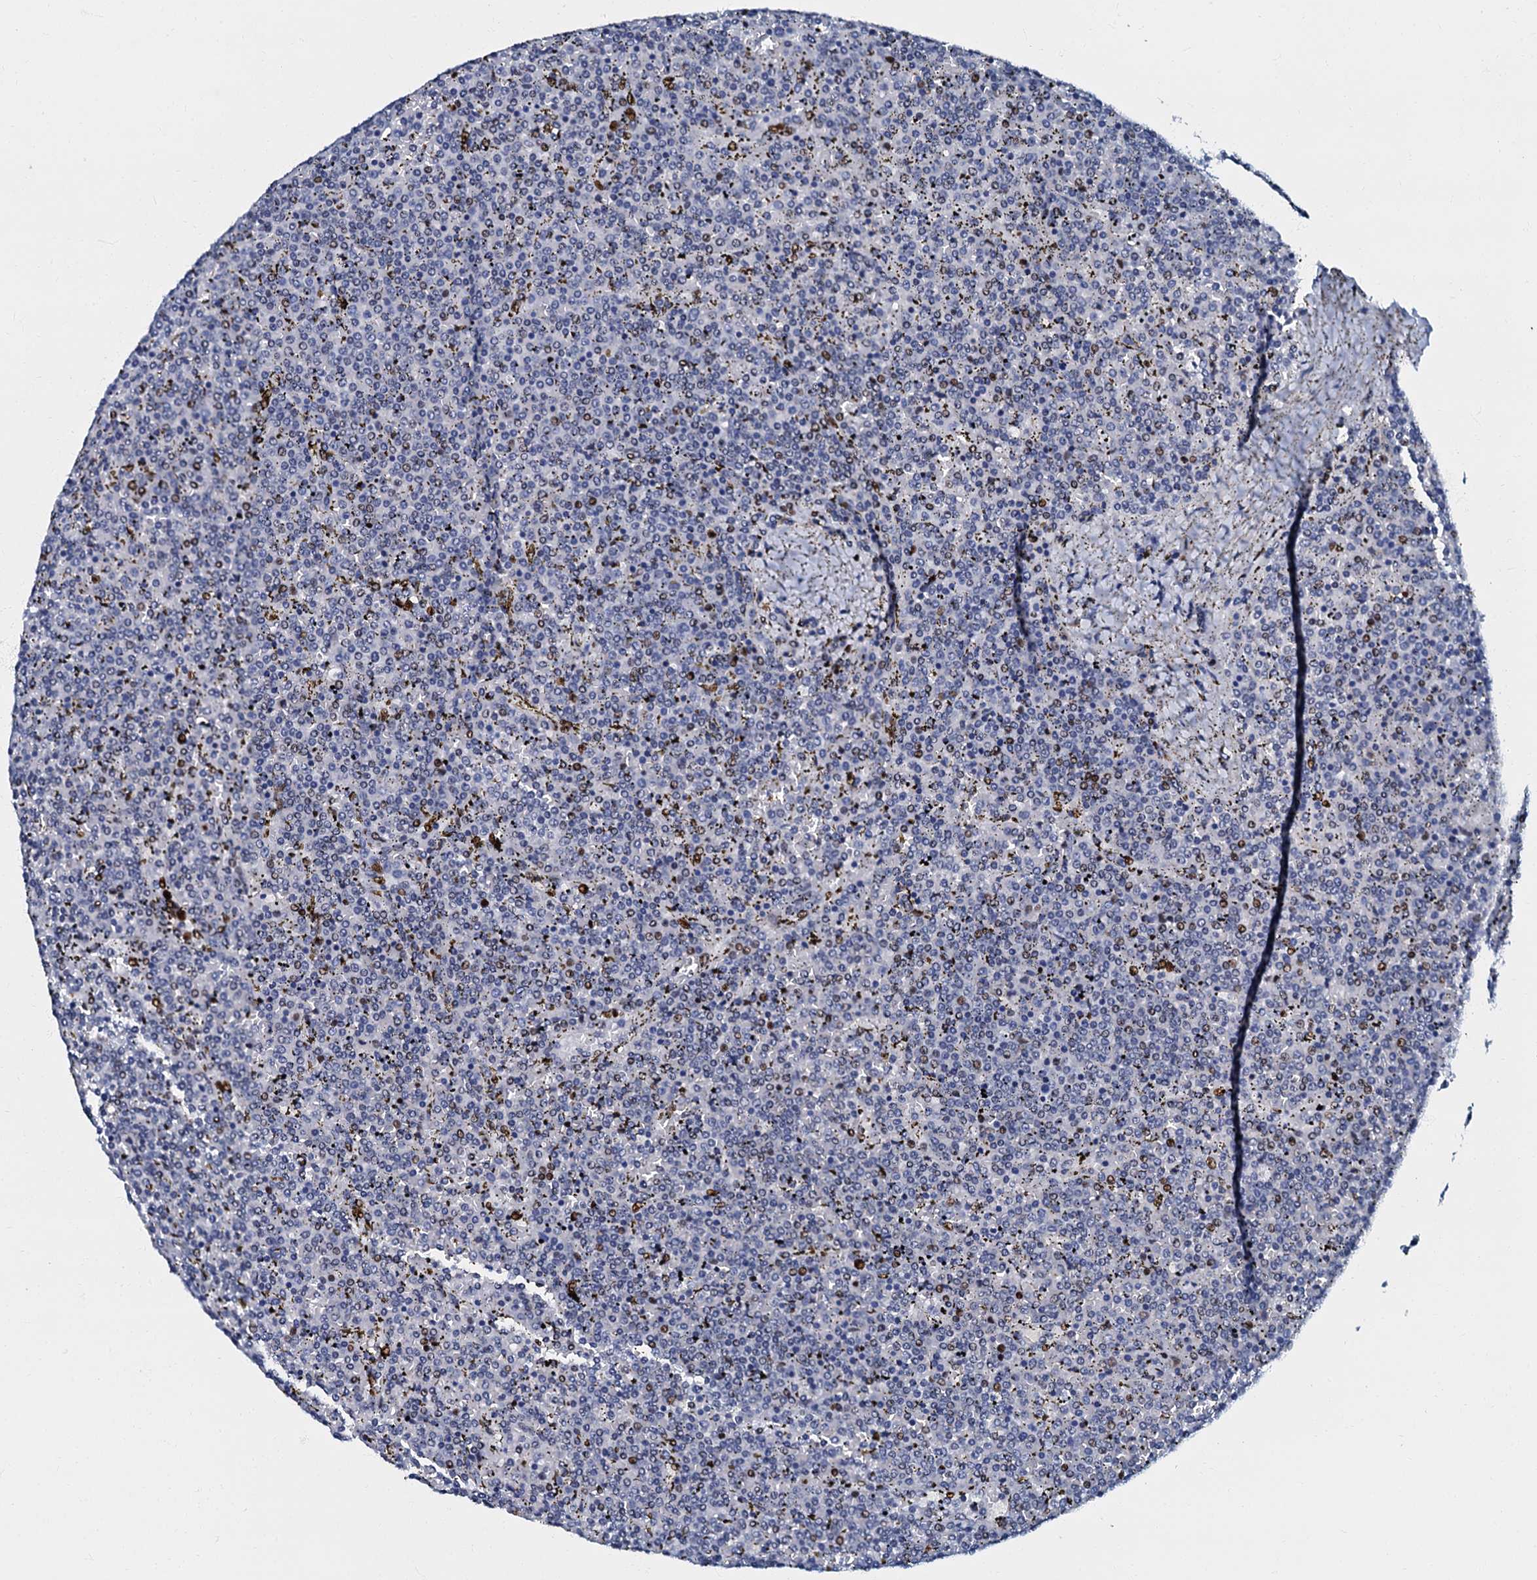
{"staining": {"intensity": "negative", "quantity": "none", "location": "none"}, "tissue": "lymphoma", "cell_type": "Tumor cells", "image_type": "cancer", "snomed": [{"axis": "morphology", "description": "Malignant lymphoma, non-Hodgkin's type, Low grade"}, {"axis": "topography", "description": "Spleen"}], "caption": "There is no significant staining in tumor cells of malignant lymphoma, non-Hodgkin's type (low-grade).", "gene": "MFSD5", "patient": {"sex": "female", "age": 19}}